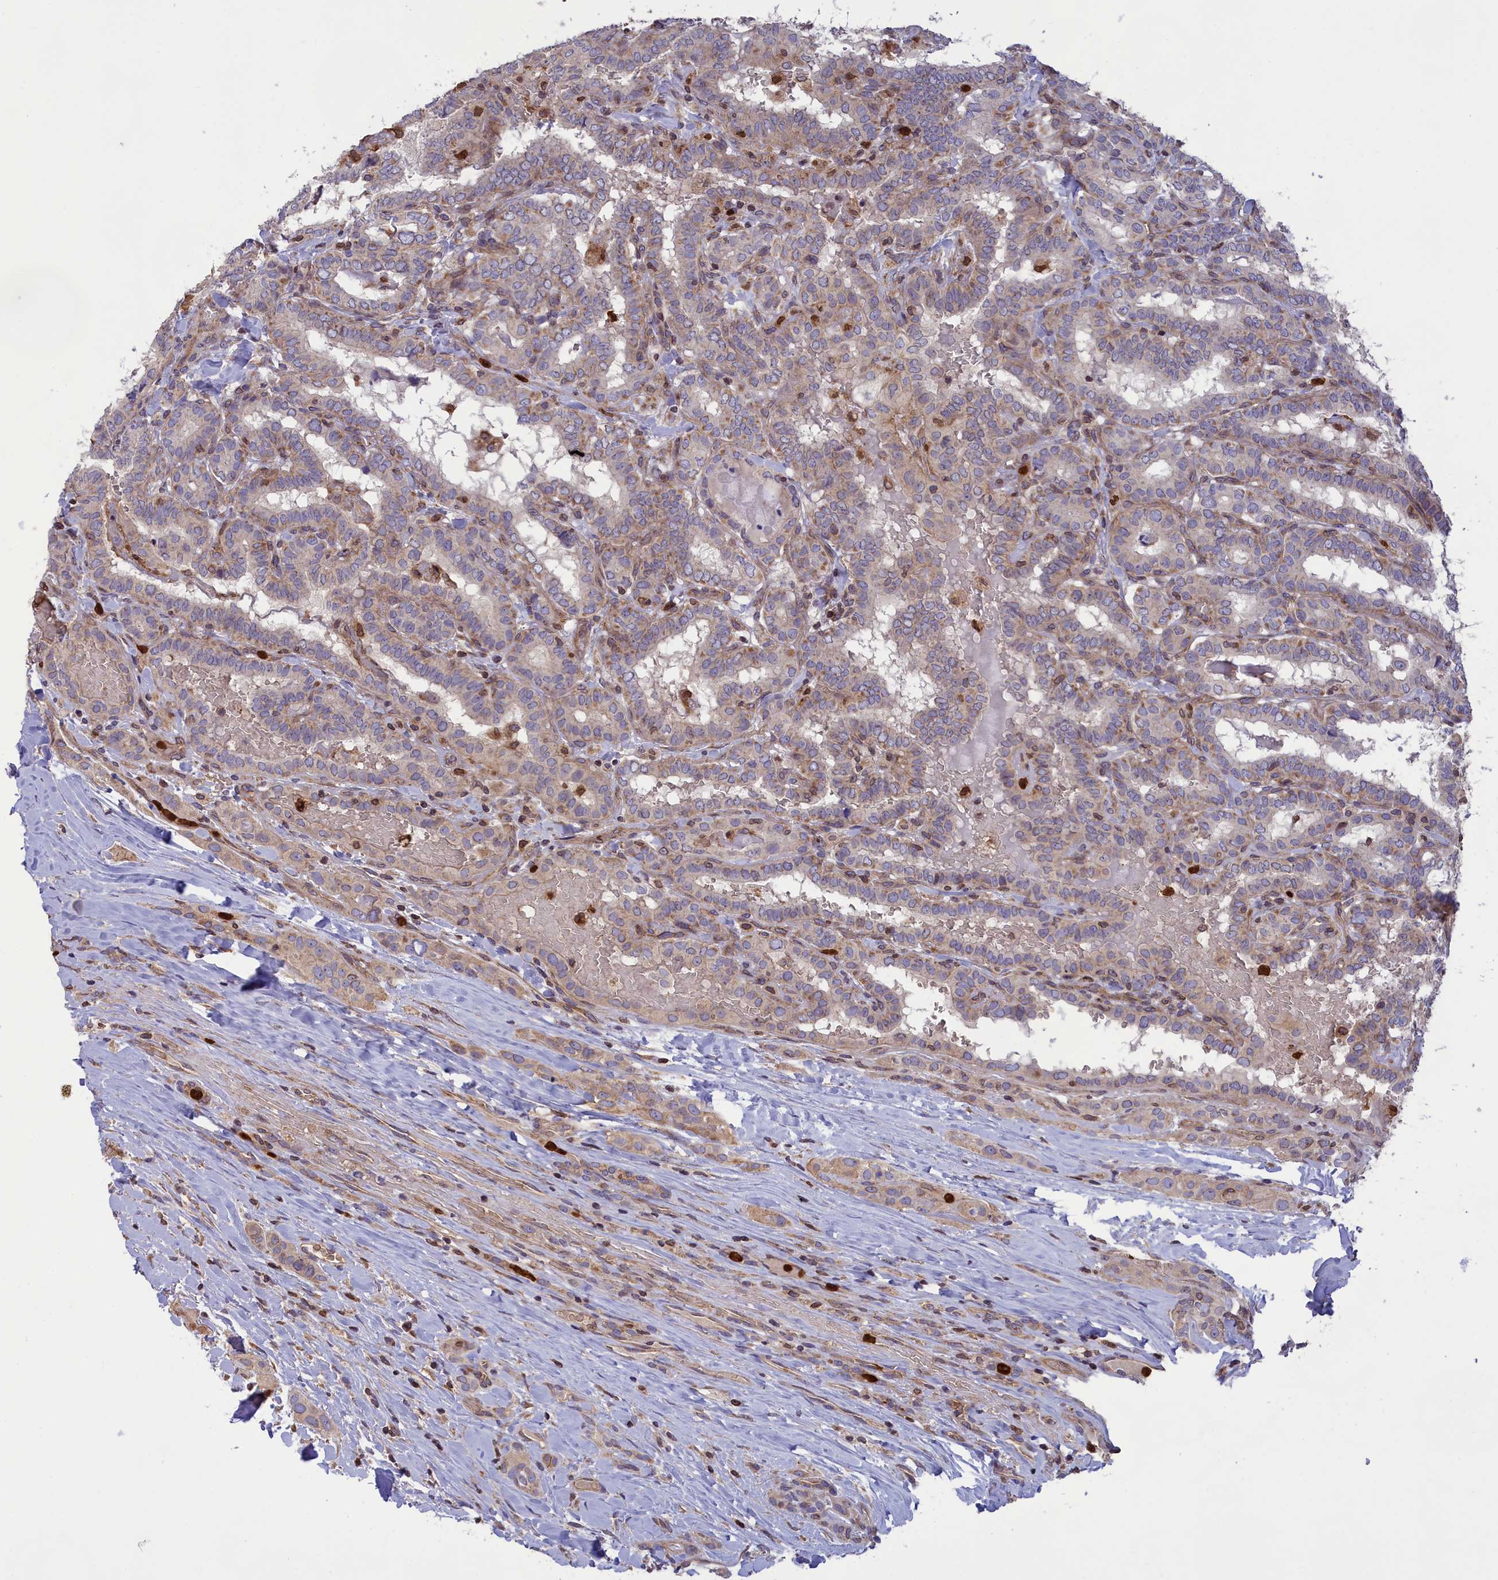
{"staining": {"intensity": "weak", "quantity": "<25%", "location": "cytoplasmic/membranous"}, "tissue": "thyroid cancer", "cell_type": "Tumor cells", "image_type": "cancer", "snomed": [{"axis": "morphology", "description": "Papillary adenocarcinoma, NOS"}, {"axis": "topography", "description": "Thyroid gland"}], "caption": "Immunohistochemical staining of thyroid cancer (papillary adenocarcinoma) reveals no significant positivity in tumor cells.", "gene": "PKHD1L1", "patient": {"sex": "female", "age": 72}}